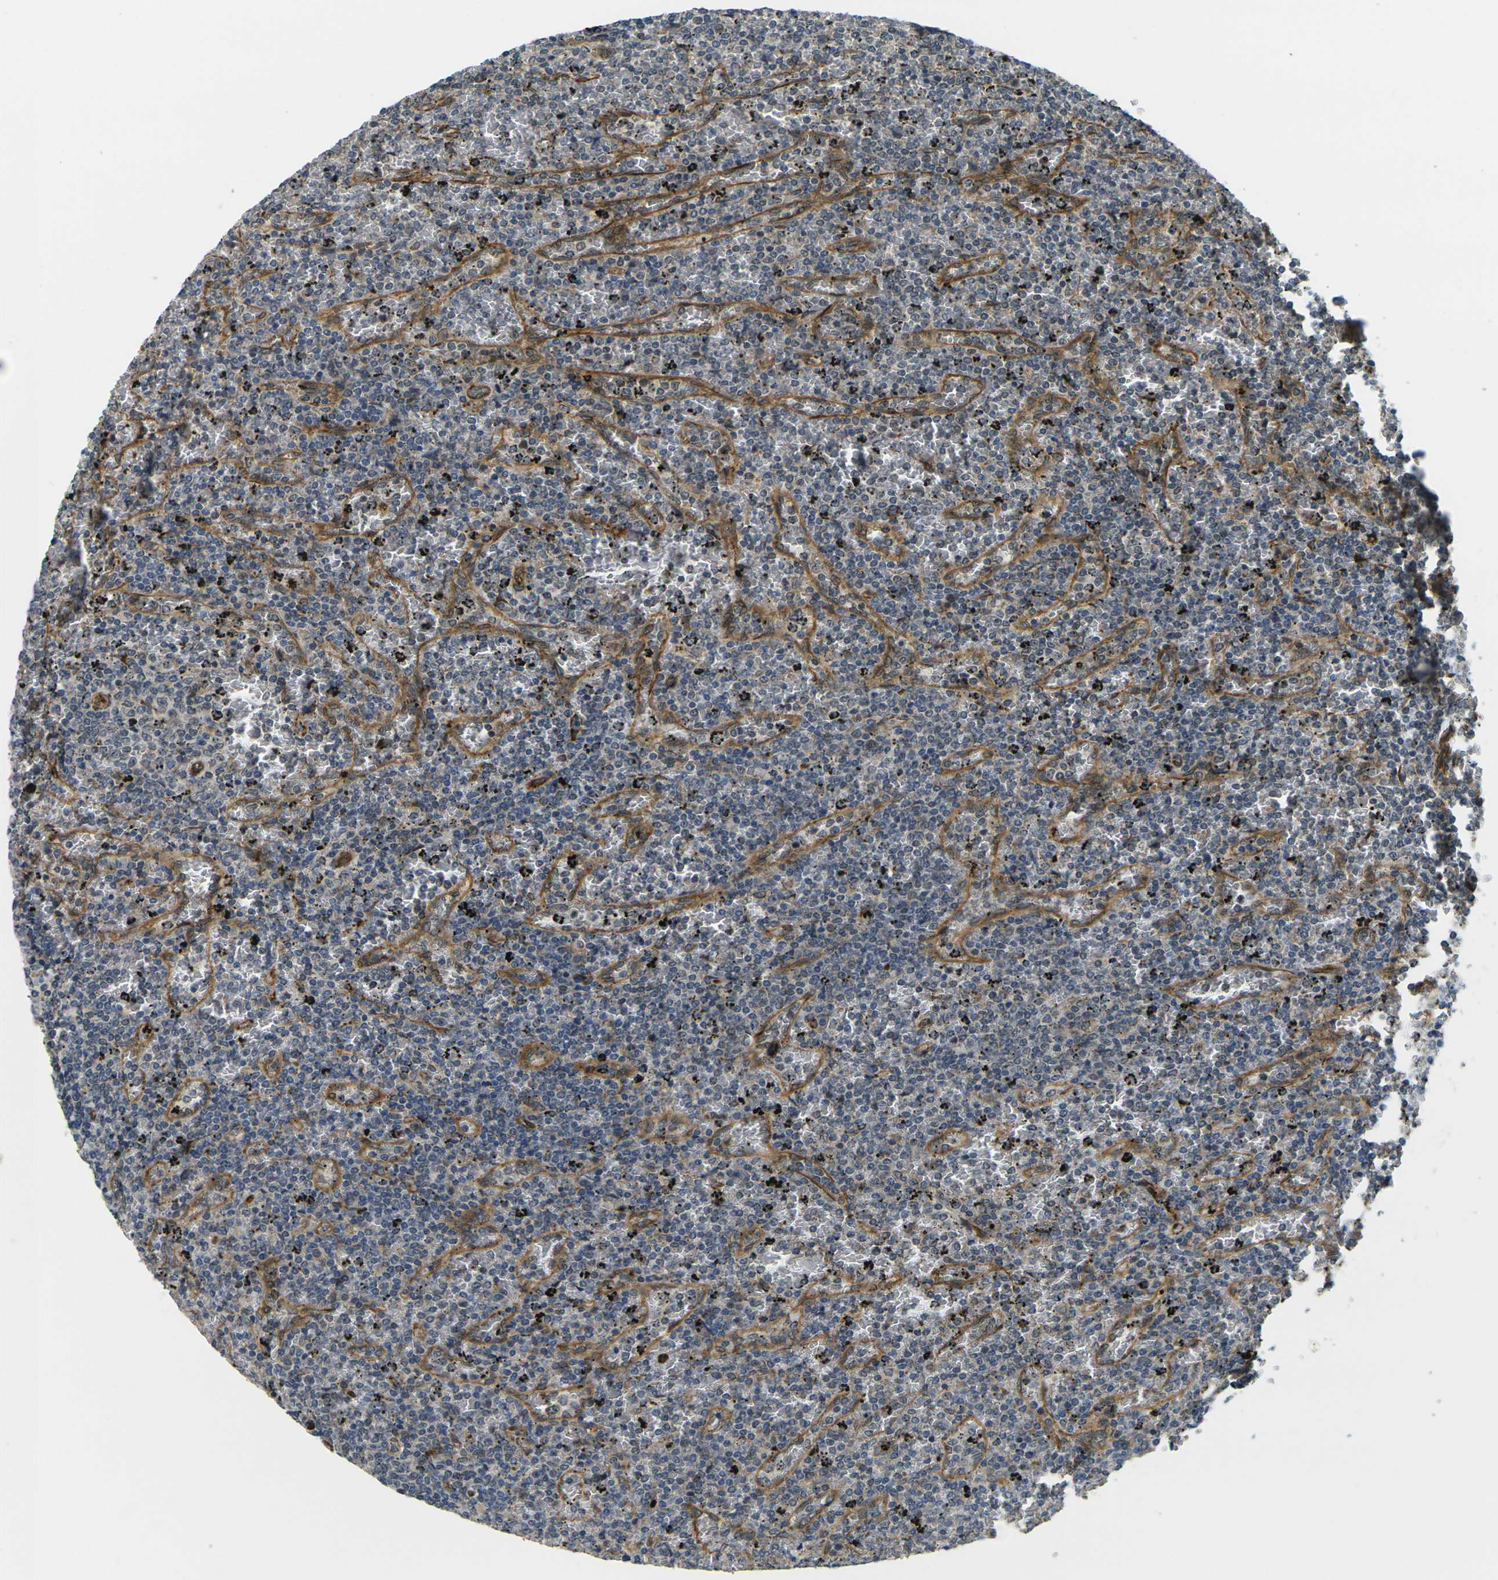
{"staining": {"intensity": "weak", "quantity": "<25%", "location": "cytoplasmic/membranous"}, "tissue": "lymphoma", "cell_type": "Tumor cells", "image_type": "cancer", "snomed": [{"axis": "morphology", "description": "Malignant lymphoma, non-Hodgkin's type, Low grade"}, {"axis": "topography", "description": "Spleen"}], "caption": "Immunohistochemistry (IHC) histopathology image of neoplastic tissue: human low-grade malignant lymphoma, non-Hodgkin's type stained with DAB demonstrates no significant protein positivity in tumor cells.", "gene": "FUT11", "patient": {"sex": "female", "age": 77}}